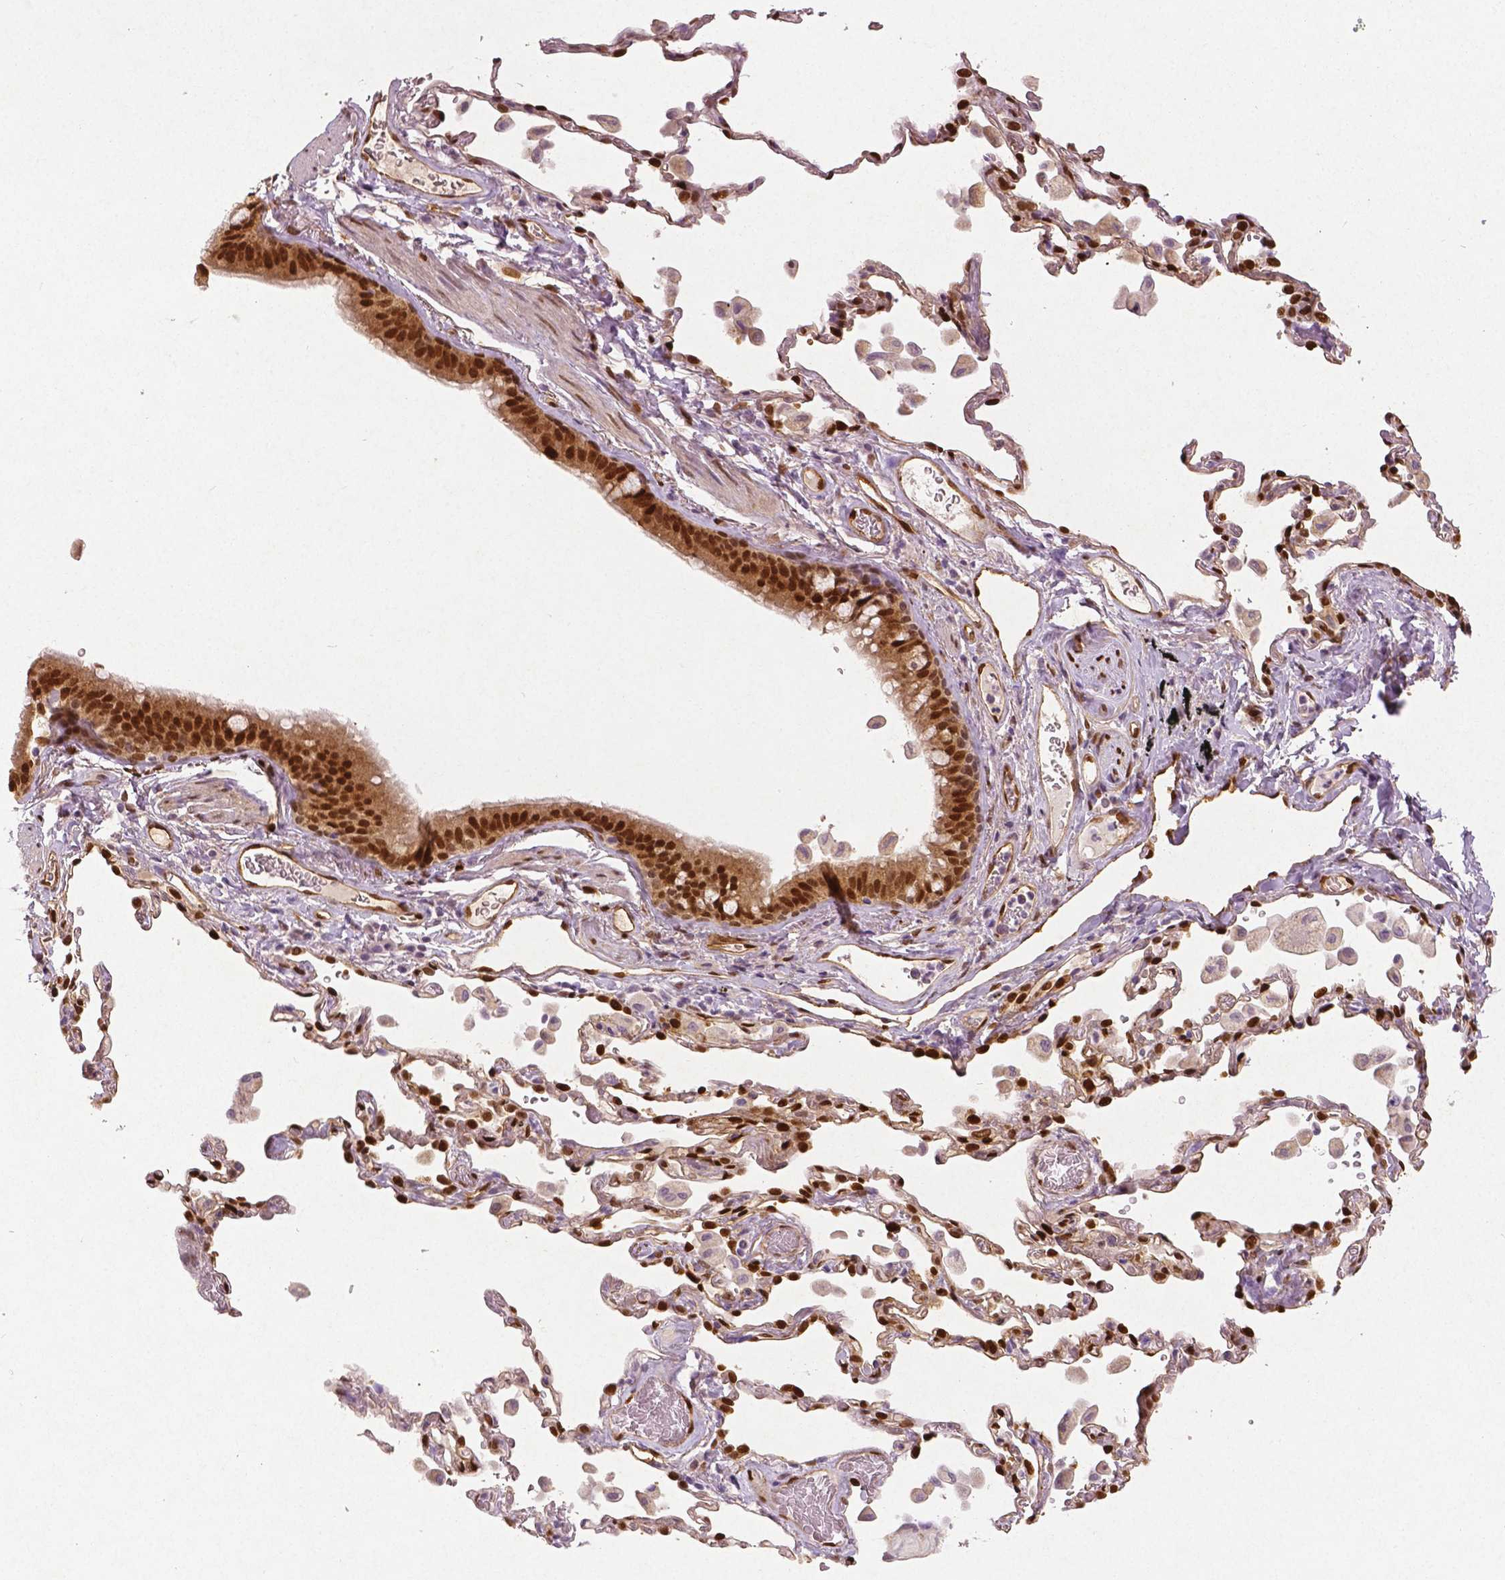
{"staining": {"intensity": "moderate", "quantity": ">75%", "location": "cytoplasmic/membranous,nuclear"}, "tissue": "bronchus", "cell_type": "Respiratory epithelial cells", "image_type": "normal", "snomed": [{"axis": "morphology", "description": "Normal tissue, NOS"}, {"axis": "topography", "description": "Bronchus"}, {"axis": "topography", "description": "Lung"}], "caption": "High-magnification brightfield microscopy of unremarkable bronchus stained with DAB (brown) and counterstained with hematoxylin (blue). respiratory epithelial cells exhibit moderate cytoplasmic/membranous,nuclear expression is identified in approximately>75% of cells.", "gene": "WWTR1", "patient": {"sex": "male", "age": 54}}